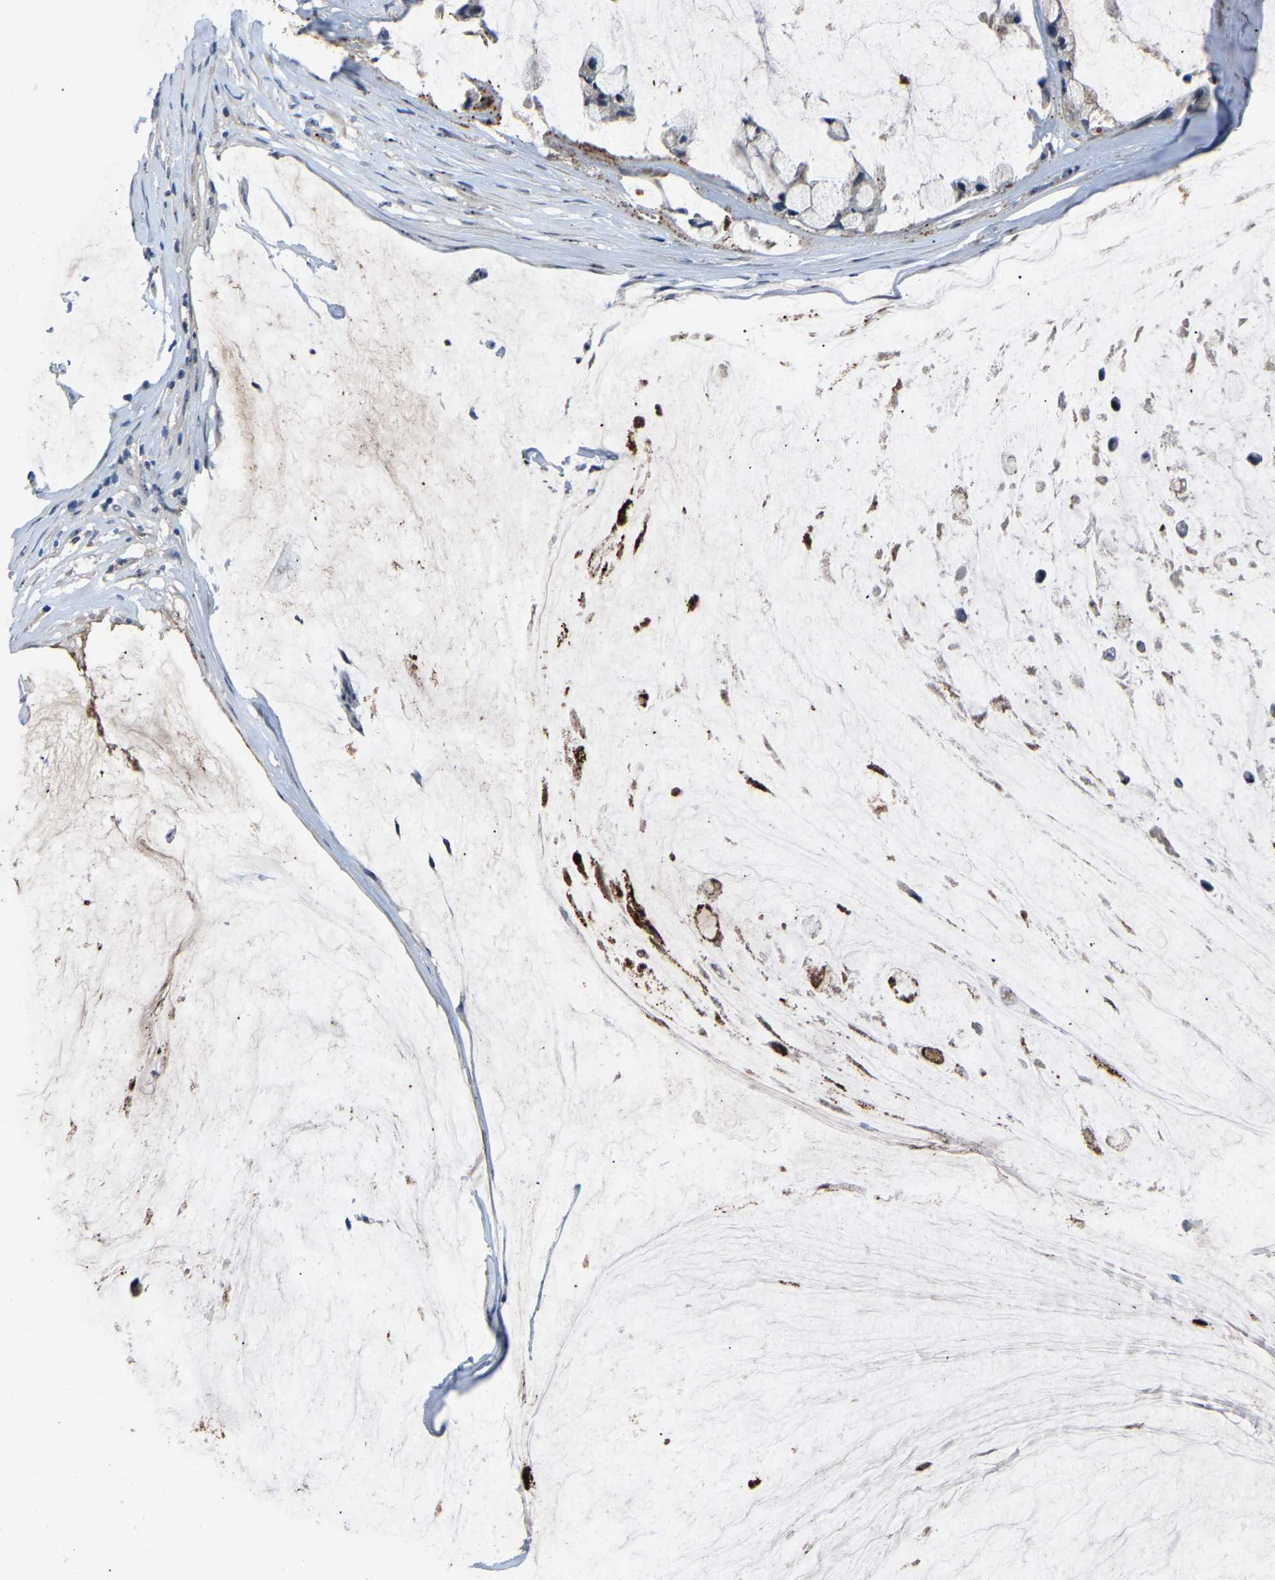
{"staining": {"intensity": "negative", "quantity": "none", "location": "none"}, "tissue": "ovarian cancer", "cell_type": "Tumor cells", "image_type": "cancer", "snomed": [{"axis": "morphology", "description": "Cystadenocarcinoma, mucinous, NOS"}, {"axis": "topography", "description": "Ovary"}], "caption": "IHC photomicrograph of human ovarian mucinous cystadenocarcinoma stained for a protein (brown), which demonstrates no staining in tumor cells.", "gene": "FHIT", "patient": {"sex": "female", "age": 39}}